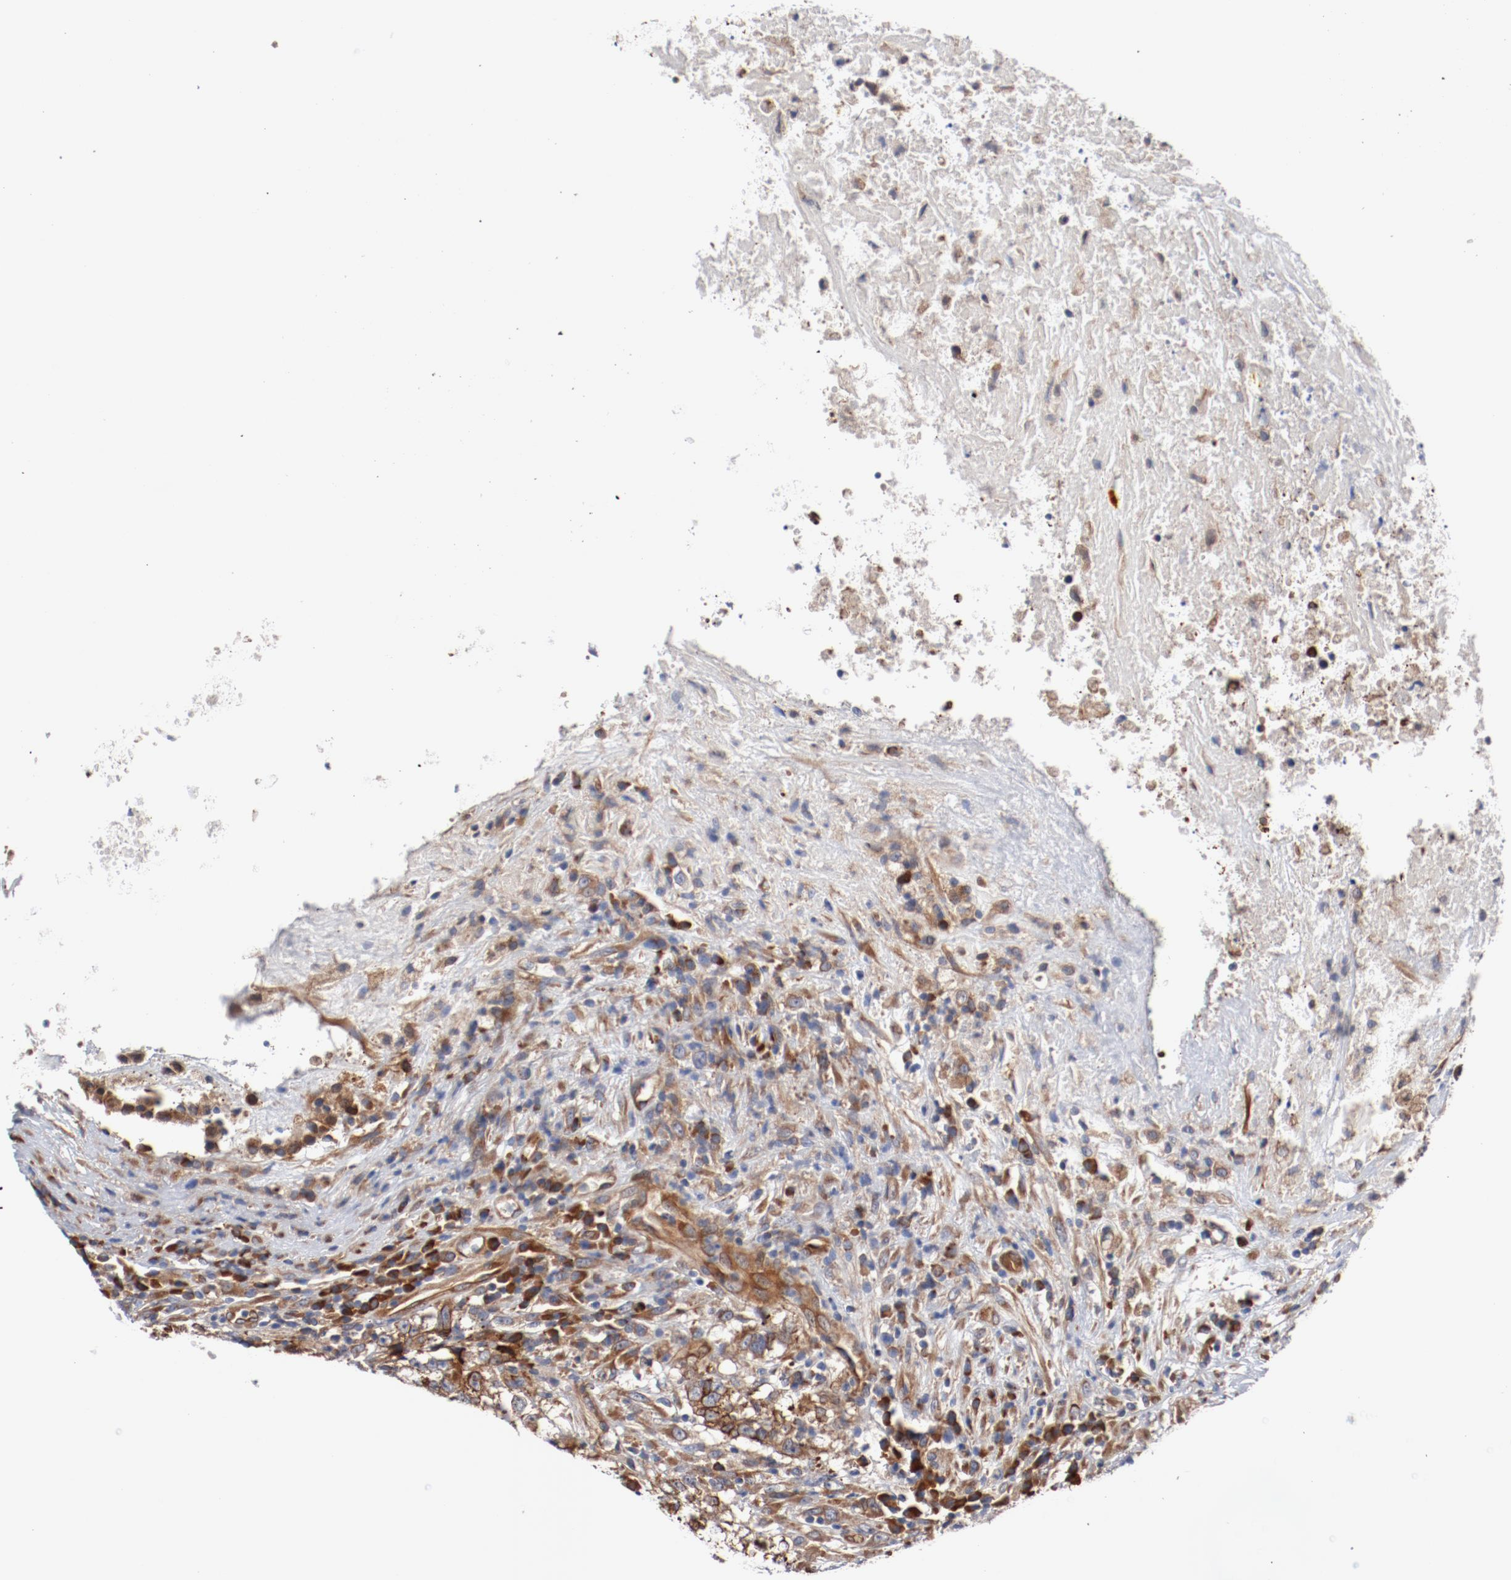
{"staining": {"intensity": "moderate", "quantity": ">75%", "location": "cytoplasmic/membranous"}, "tissue": "testis cancer", "cell_type": "Tumor cells", "image_type": "cancer", "snomed": [{"axis": "morphology", "description": "Necrosis, NOS"}, {"axis": "morphology", "description": "Carcinoma, Embryonal, NOS"}, {"axis": "topography", "description": "Testis"}], "caption": "Testis embryonal carcinoma stained with a protein marker demonstrates moderate staining in tumor cells.", "gene": "PITPNM2", "patient": {"sex": "male", "age": 19}}